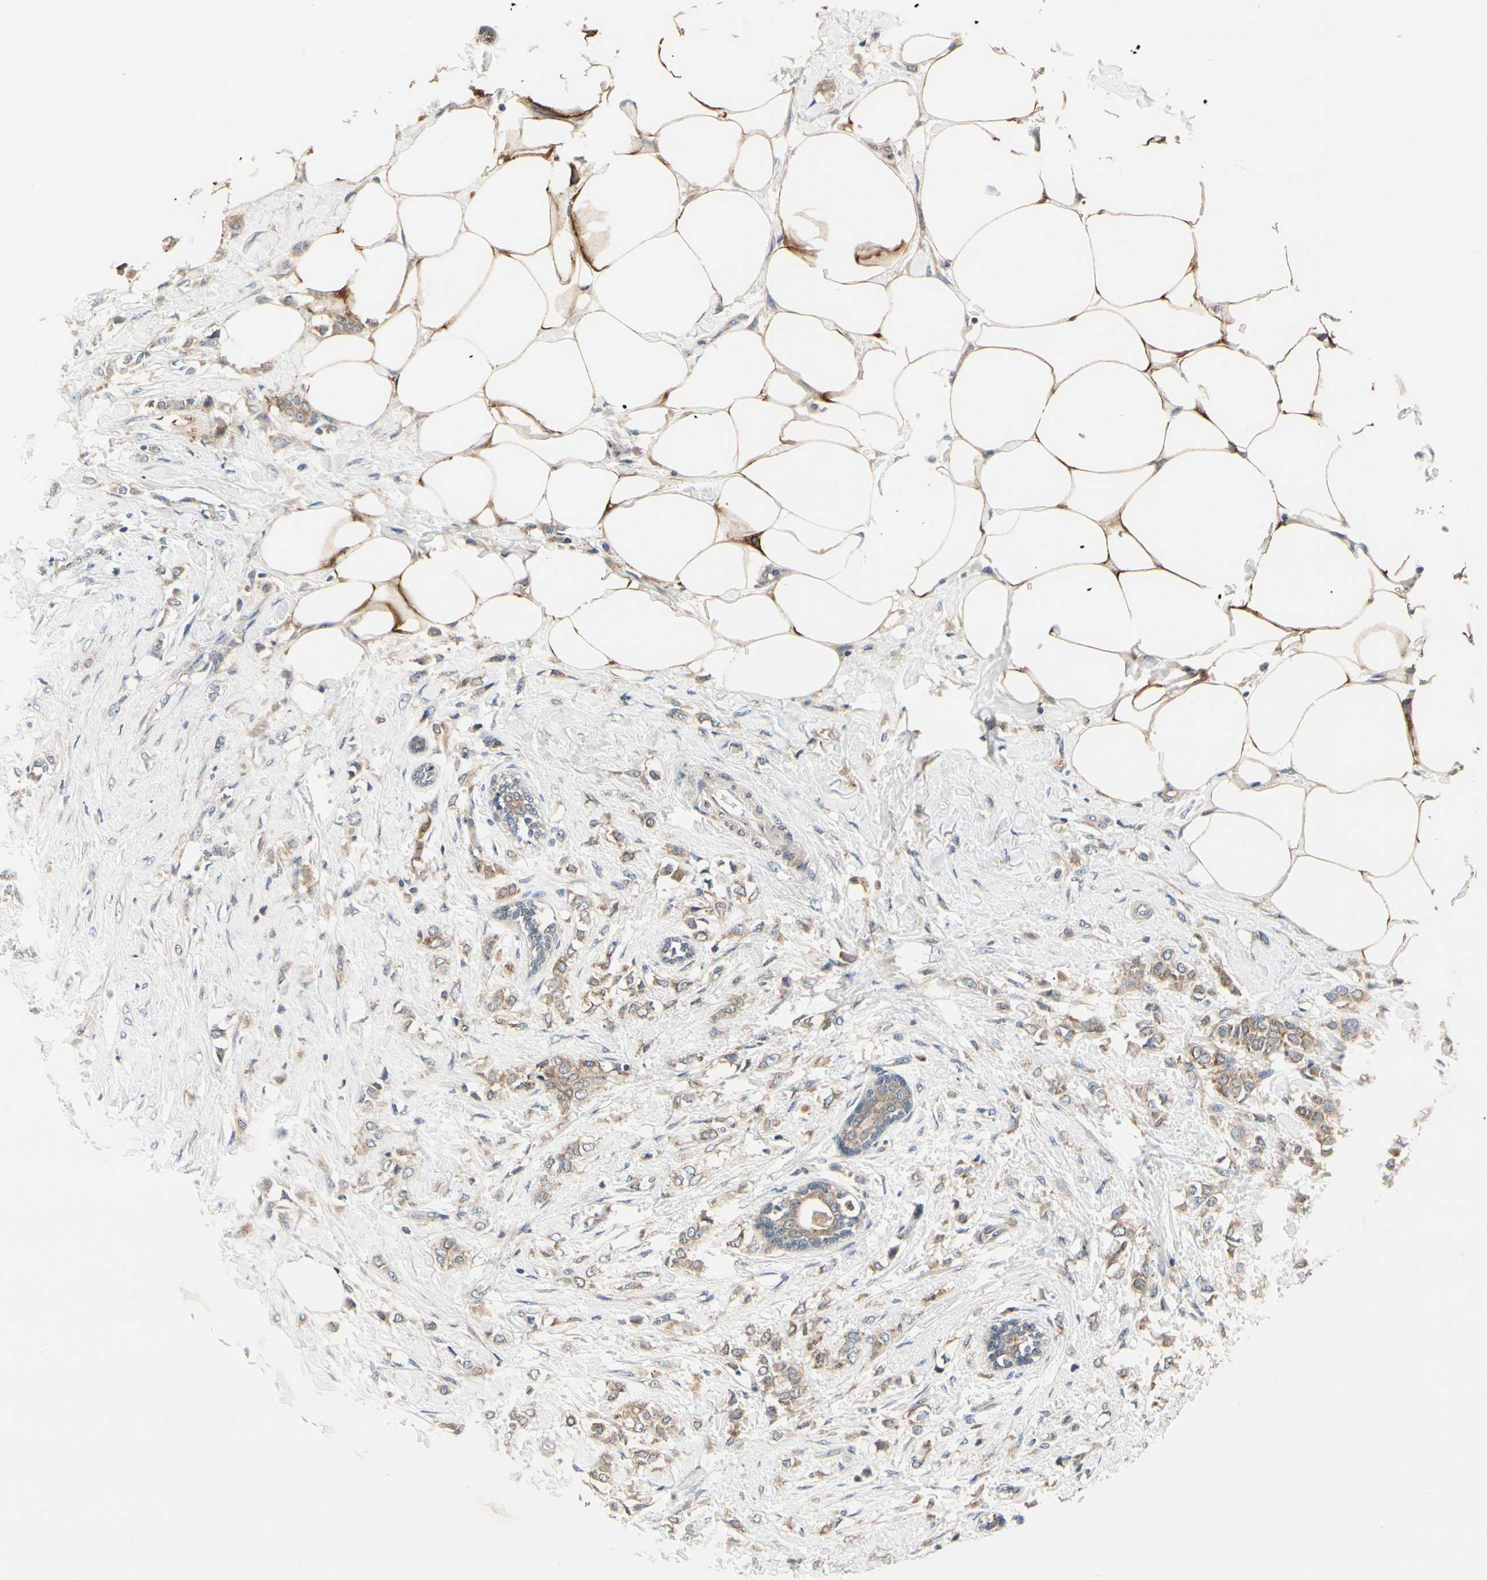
{"staining": {"intensity": "moderate", "quantity": ">75%", "location": "cytoplasmic/membranous"}, "tissue": "breast cancer", "cell_type": "Tumor cells", "image_type": "cancer", "snomed": [{"axis": "morphology", "description": "Lobular carcinoma, in situ"}, {"axis": "morphology", "description": "Lobular carcinoma"}, {"axis": "topography", "description": "Breast"}], "caption": "DAB immunohistochemical staining of breast cancer (lobular carcinoma in situ) displays moderate cytoplasmic/membranous protein positivity in approximately >75% of tumor cells.", "gene": "PRKAR2B", "patient": {"sex": "female", "age": 41}}